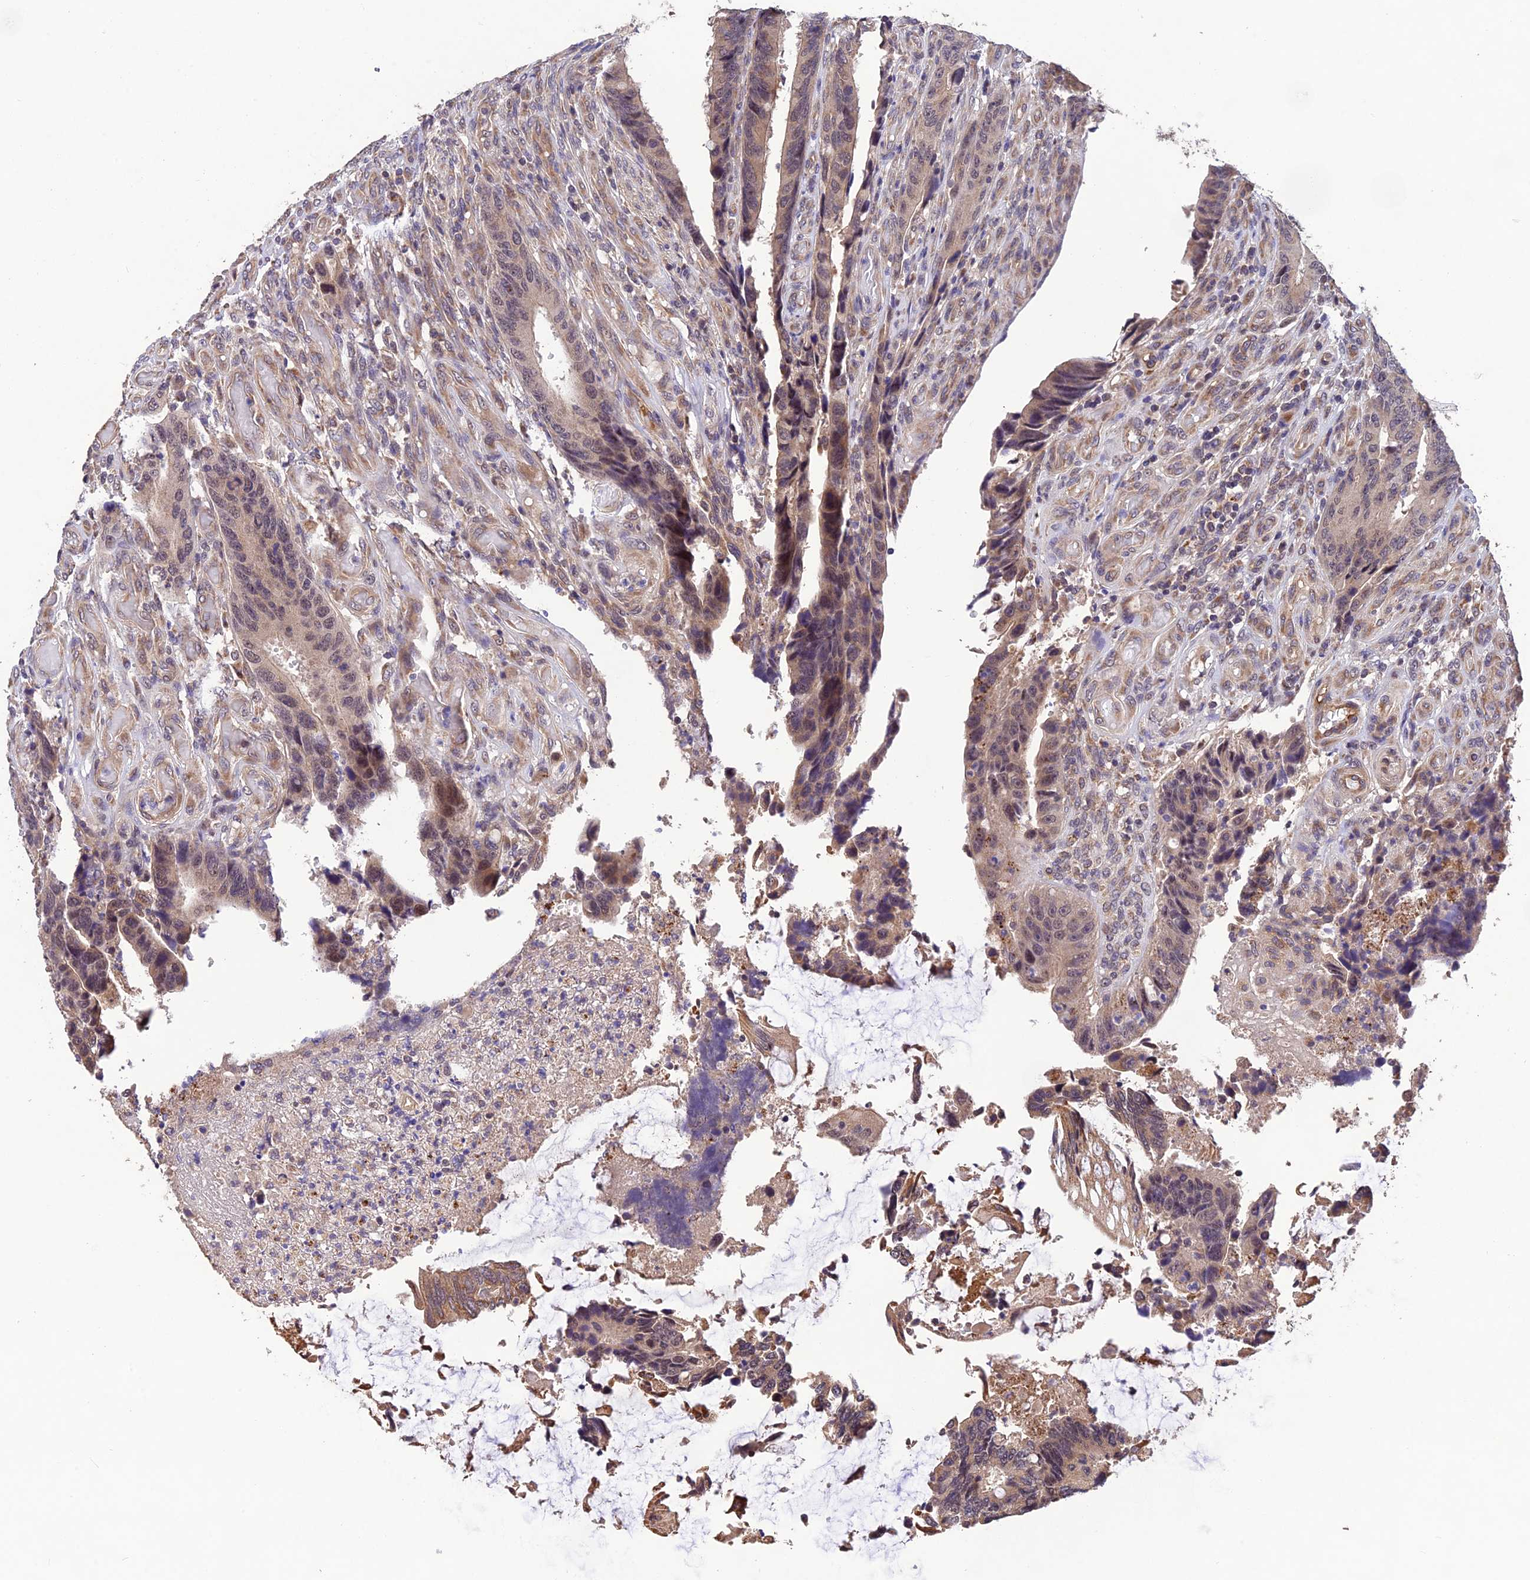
{"staining": {"intensity": "moderate", "quantity": ">75%", "location": "cytoplasmic/membranous"}, "tissue": "colorectal cancer", "cell_type": "Tumor cells", "image_type": "cancer", "snomed": [{"axis": "morphology", "description": "Adenocarcinoma, NOS"}, {"axis": "topography", "description": "Colon"}], "caption": "Human adenocarcinoma (colorectal) stained for a protein (brown) demonstrates moderate cytoplasmic/membranous positive expression in about >75% of tumor cells.", "gene": "MNS1", "patient": {"sex": "male", "age": 87}}